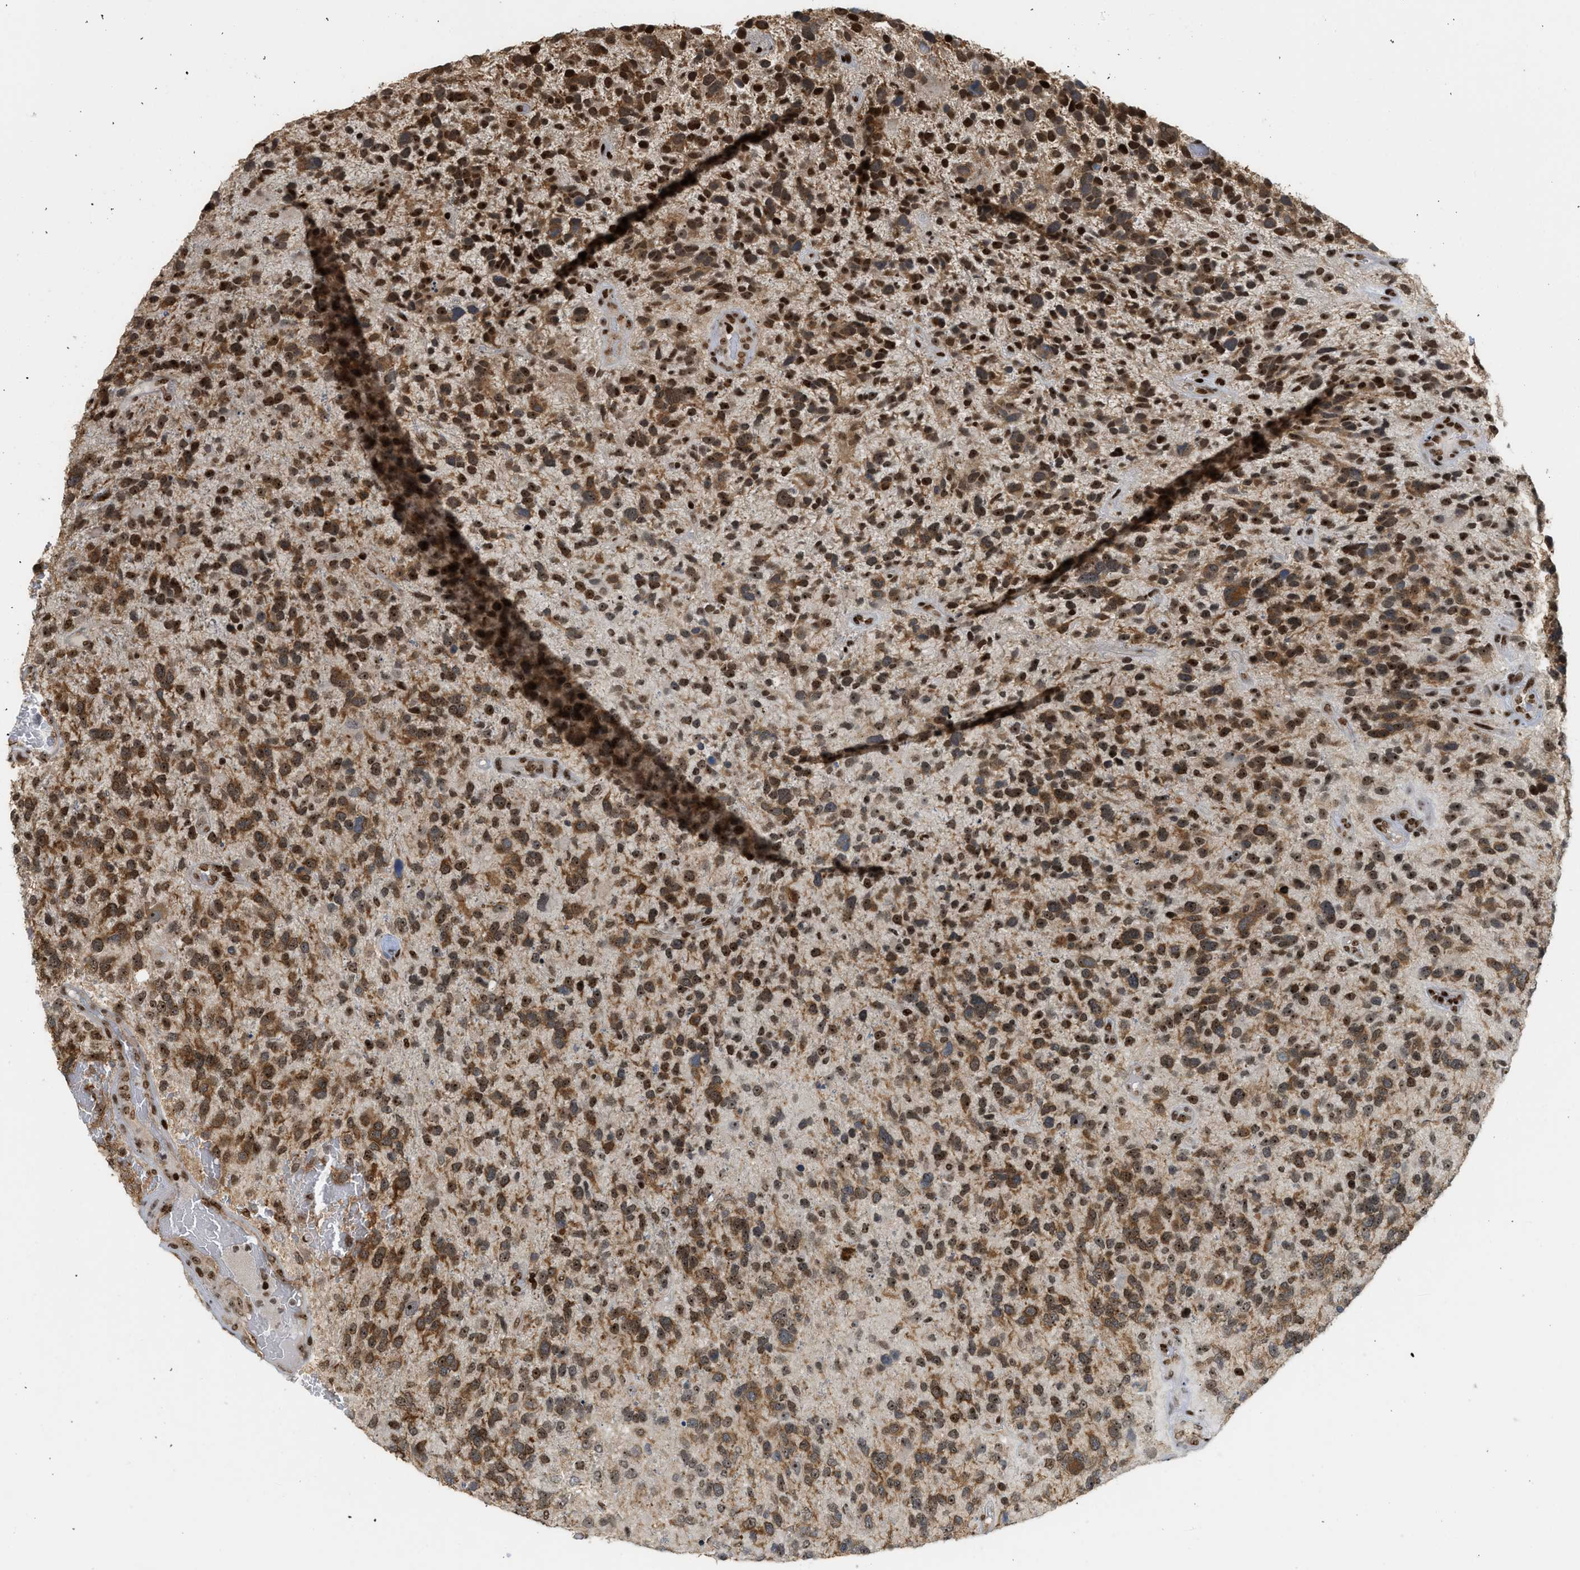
{"staining": {"intensity": "strong", "quantity": ">75%", "location": "nuclear"}, "tissue": "glioma", "cell_type": "Tumor cells", "image_type": "cancer", "snomed": [{"axis": "morphology", "description": "Glioma, malignant, High grade"}, {"axis": "topography", "description": "Brain"}], "caption": "Strong nuclear expression is seen in about >75% of tumor cells in glioma.", "gene": "ZNF22", "patient": {"sex": "female", "age": 58}}